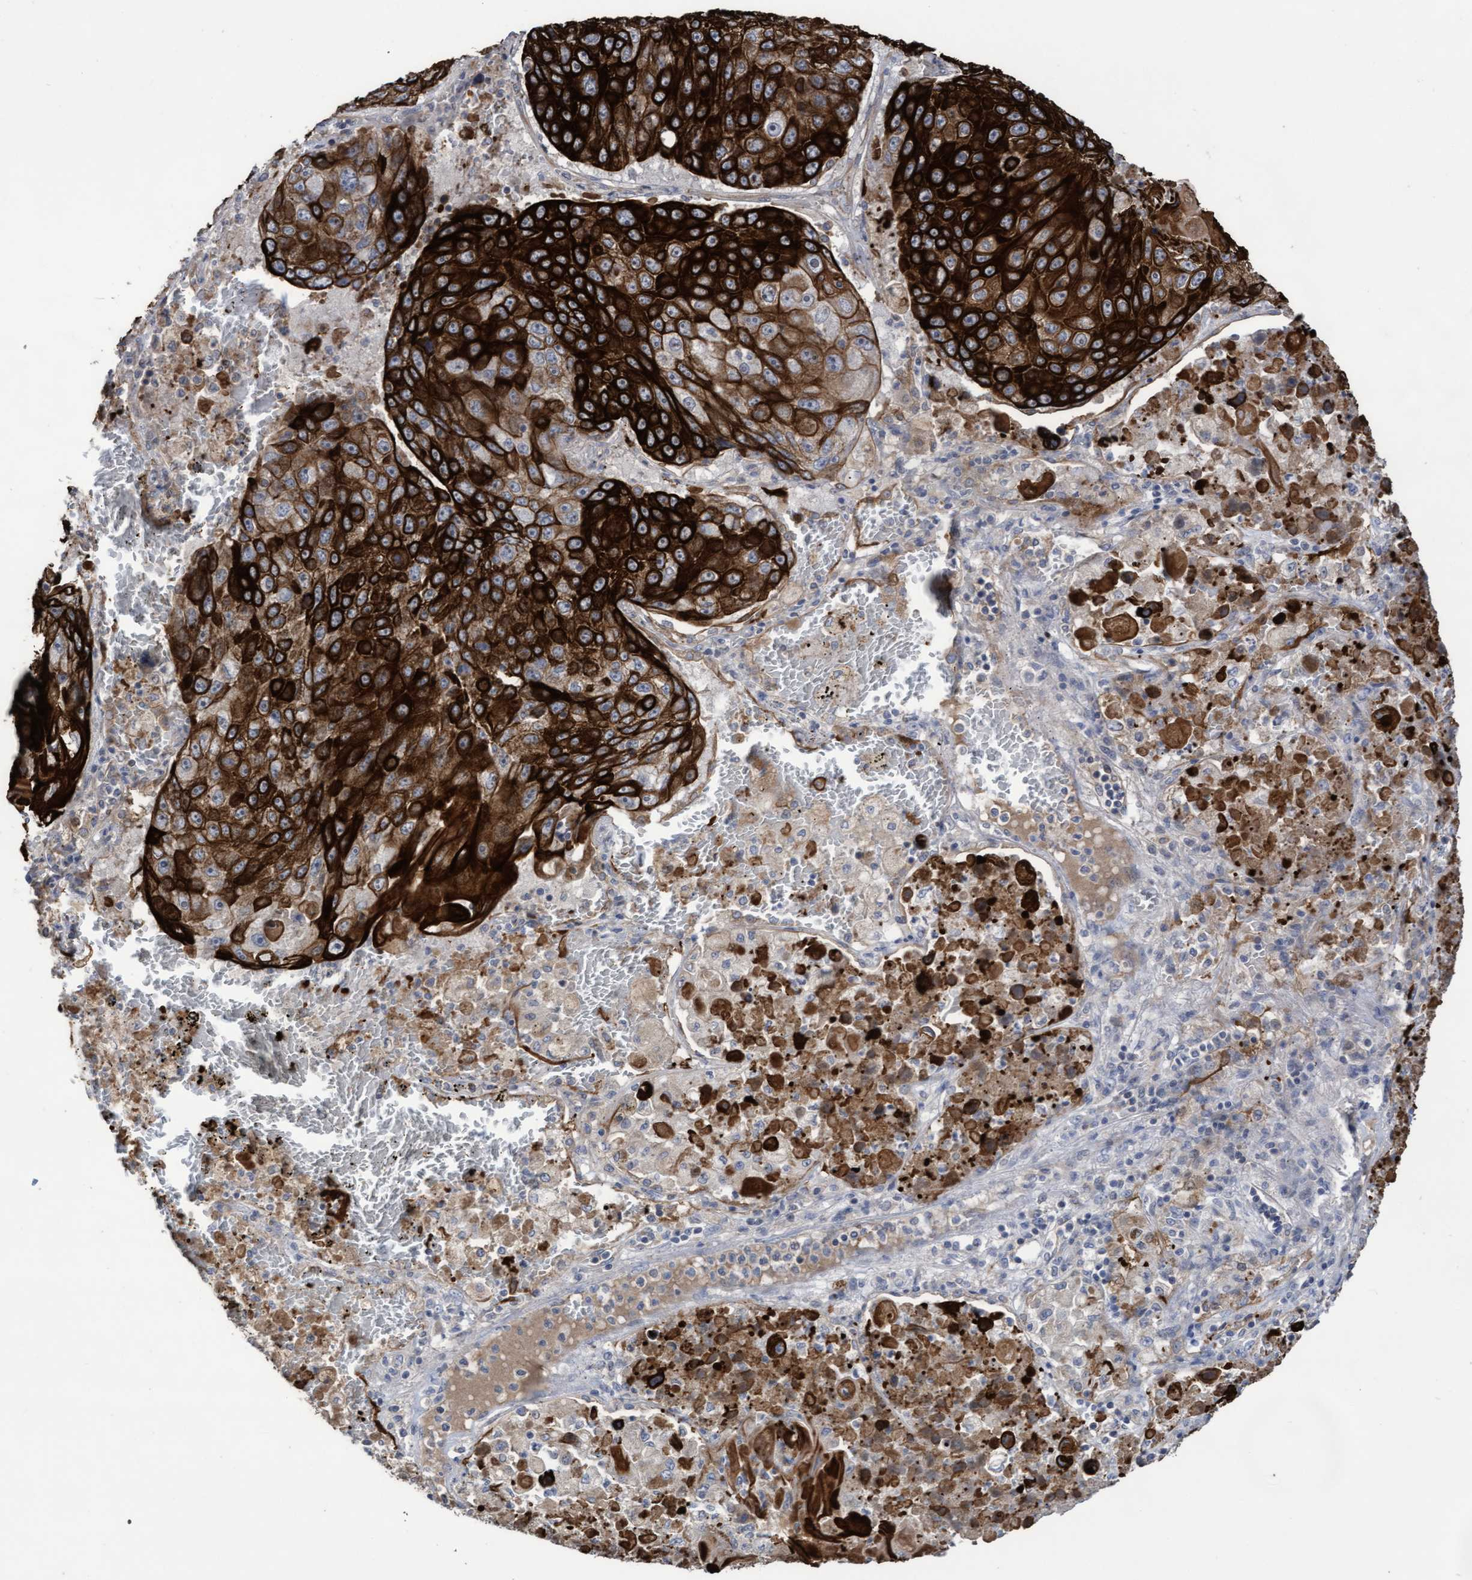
{"staining": {"intensity": "strong", "quantity": ">75%", "location": "cytoplasmic/membranous"}, "tissue": "lung cancer", "cell_type": "Tumor cells", "image_type": "cancer", "snomed": [{"axis": "morphology", "description": "Squamous cell carcinoma, NOS"}, {"axis": "topography", "description": "Lung"}], "caption": "This histopathology image exhibits immunohistochemistry (IHC) staining of lung cancer (squamous cell carcinoma), with high strong cytoplasmic/membranous staining in approximately >75% of tumor cells.", "gene": "KRT24", "patient": {"sex": "male", "age": 61}}